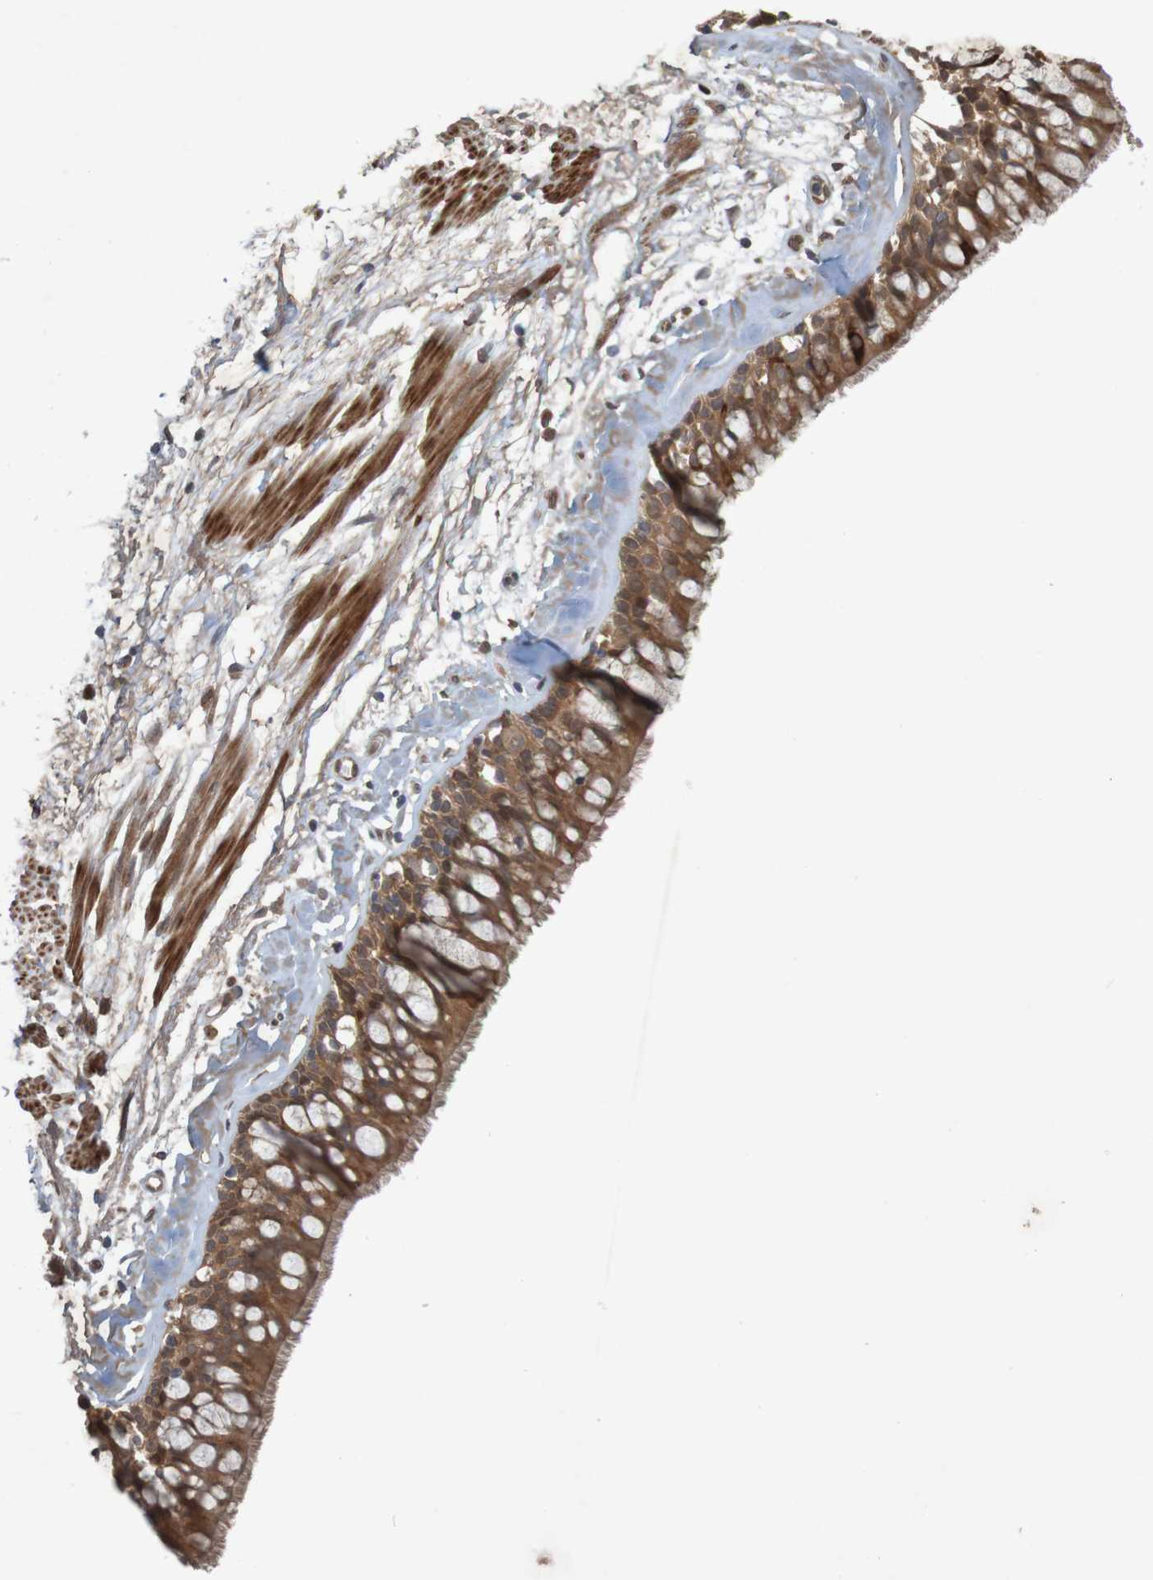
{"staining": {"intensity": "moderate", "quantity": ">75%", "location": "cytoplasmic/membranous"}, "tissue": "bronchus", "cell_type": "Respiratory epithelial cells", "image_type": "normal", "snomed": [{"axis": "morphology", "description": "Normal tissue, NOS"}, {"axis": "morphology", "description": "Adenocarcinoma, NOS"}, {"axis": "topography", "description": "Bronchus"}, {"axis": "topography", "description": "Lung"}], "caption": "About >75% of respiratory epithelial cells in normal bronchus reveal moderate cytoplasmic/membranous protein expression as visualized by brown immunohistochemical staining.", "gene": "ARHGEF11", "patient": {"sex": "female", "age": 54}}